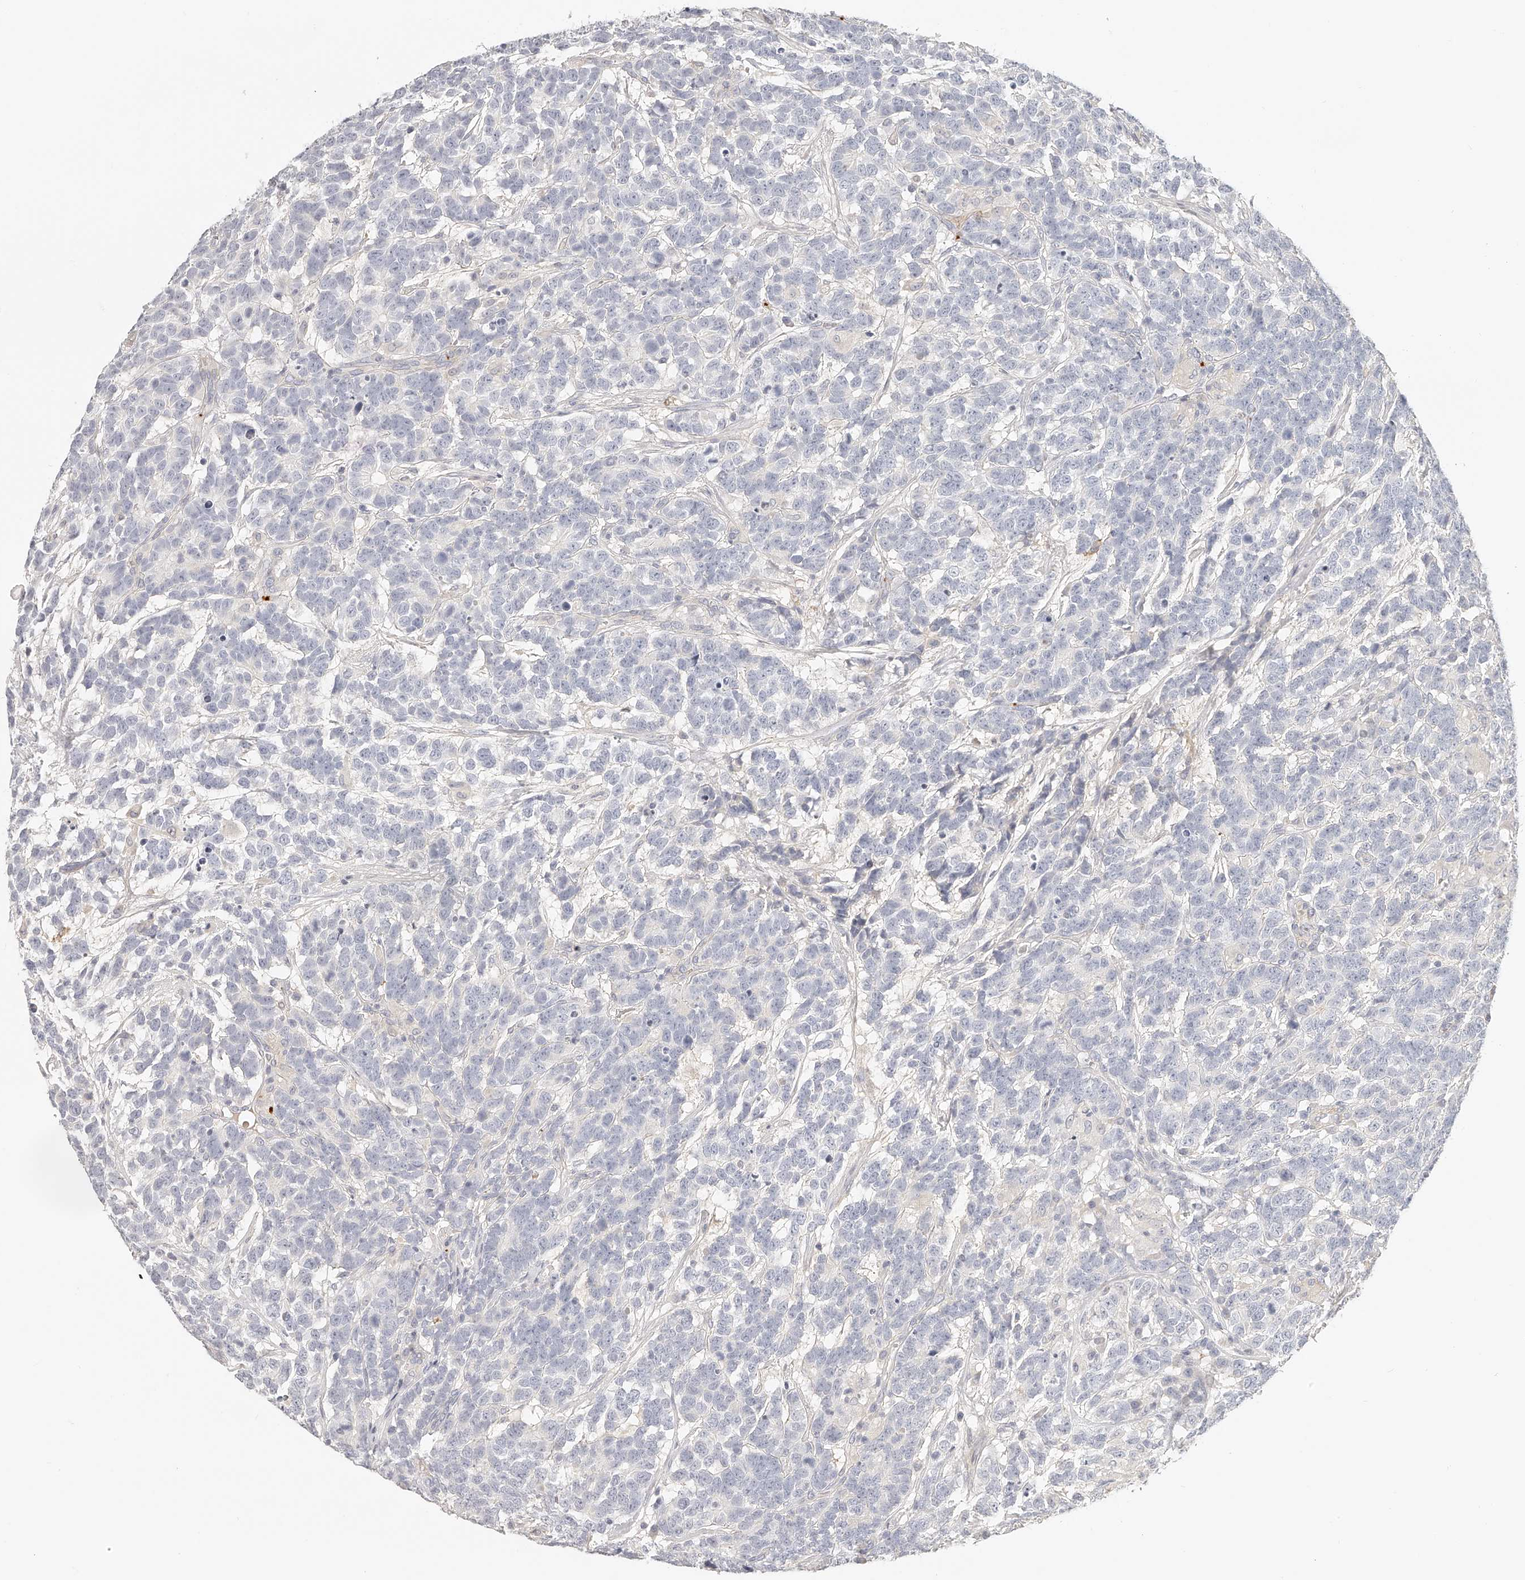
{"staining": {"intensity": "negative", "quantity": "none", "location": "none"}, "tissue": "testis cancer", "cell_type": "Tumor cells", "image_type": "cancer", "snomed": [{"axis": "morphology", "description": "Carcinoma, Embryonal, NOS"}, {"axis": "topography", "description": "Testis"}], "caption": "High magnification brightfield microscopy of testis cancer stained with DAB (3,3'-diaminobenzidine) (brown) and counterstained with hematoxylin (blue): tumor cells show no significant expression. The staining is performed using DAB (3,3'-diaminobenzidine) brown chromogen with nuclei counter-stained in using hematoxylin.", "gene": "ITGB3", "patient": {"sex": "male", "age": 26}}